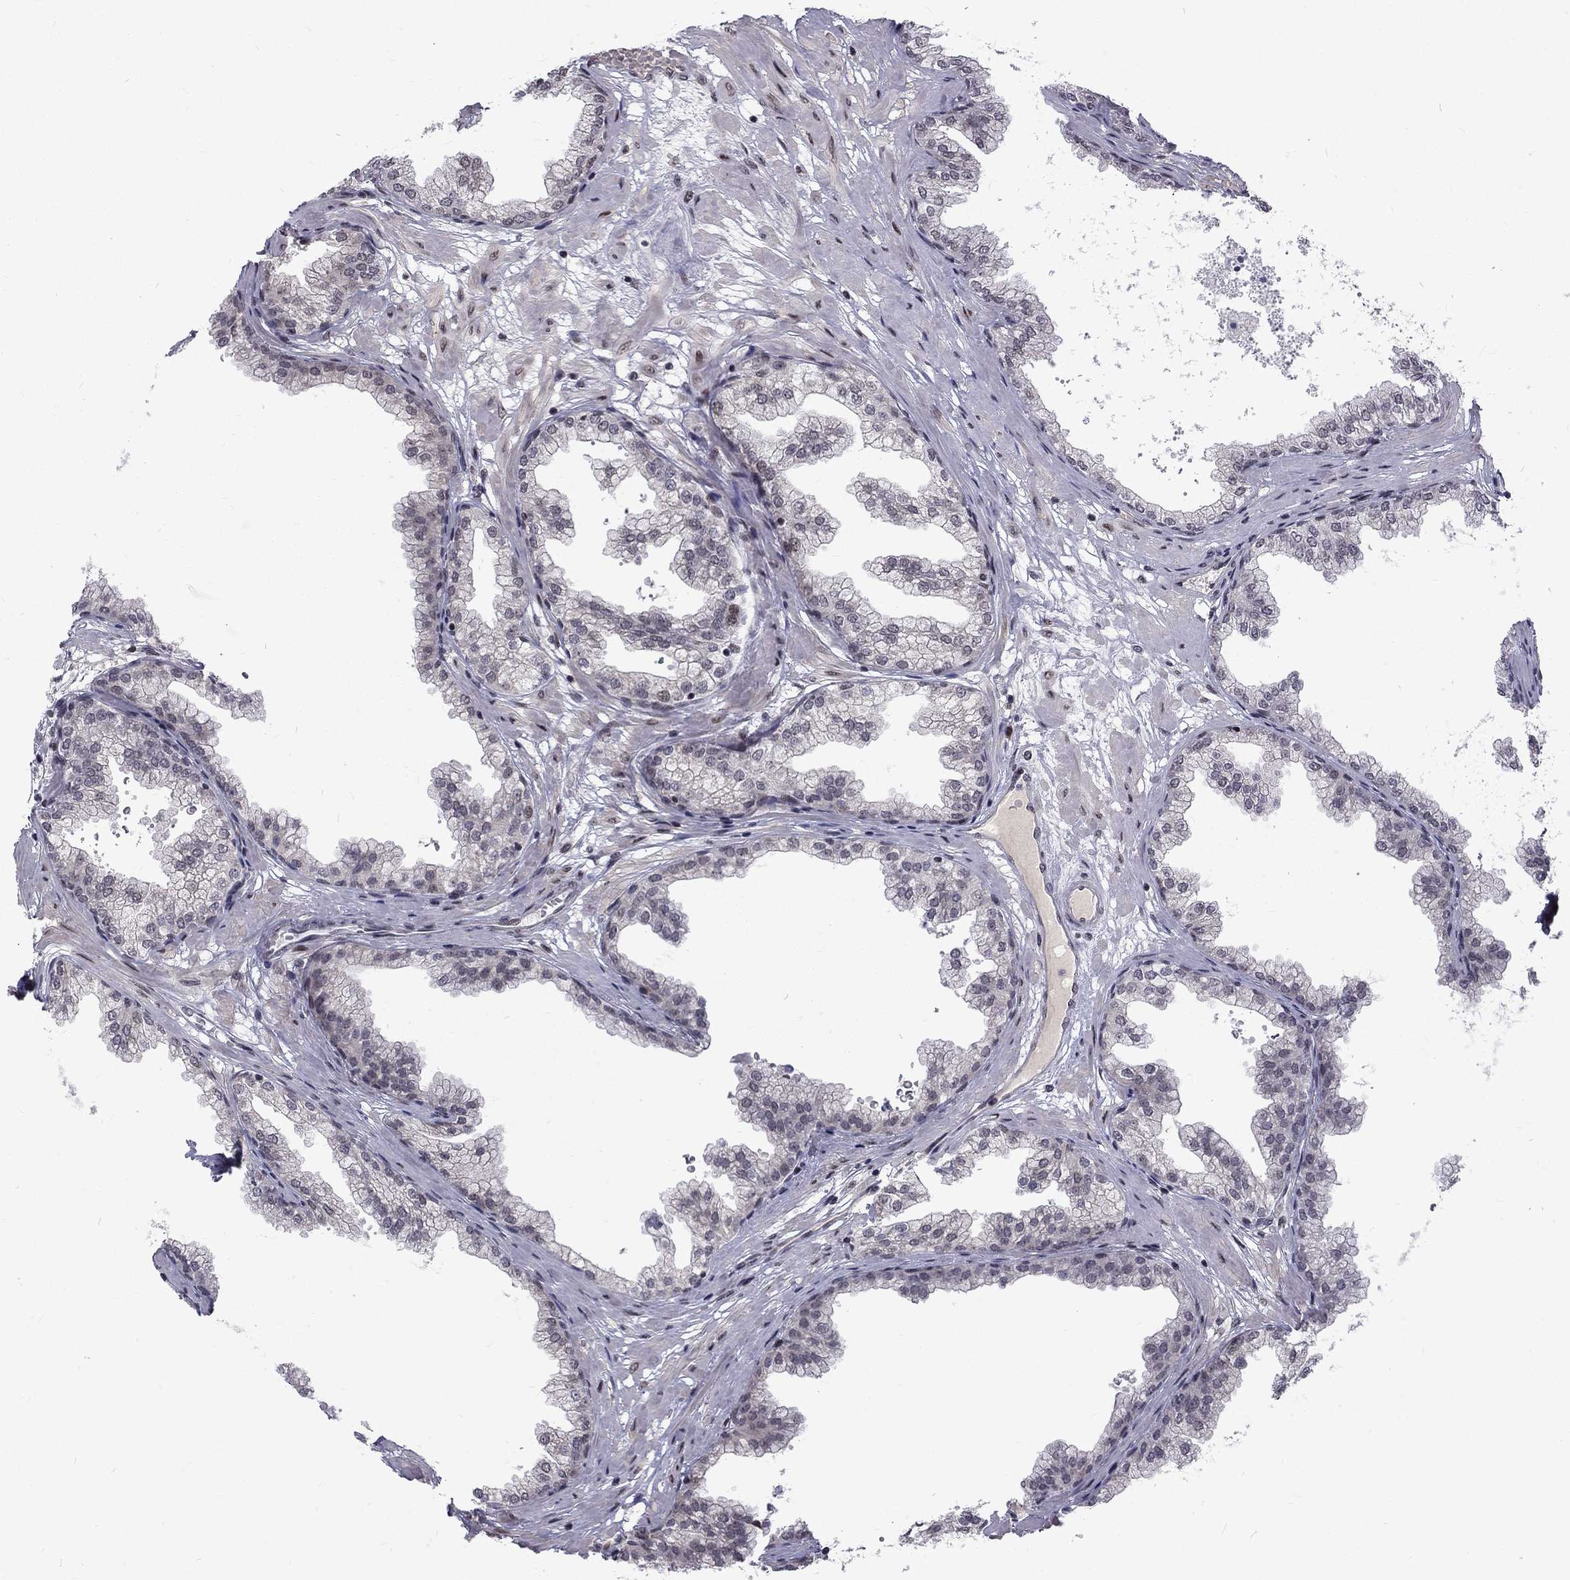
{"staining": {"intensity": "negative", "quantity": "none", "location": "none"}, "tissue": "prostate", "cell_type": "Glandular cells", "image_type": "normal", "snomed": [{"axis": "morphology", "description": "Normal tissue, NOS"}, {"axis": "topography", "description": "Prostate"}], "caption": "This photomicrograph is of benign prostate stained with IHC to label a protein in brown with the nuclei are counter-stained blue. There is no expression in glandular cells. Brightfield microscopy of IHC stained with DAB (3,3'-diaminobenzidine) (brown) and hematoxylin (blue), captured at high magnification.", "gene": "TCEAL1", "patient": {"sex": "male", "age": 37}}